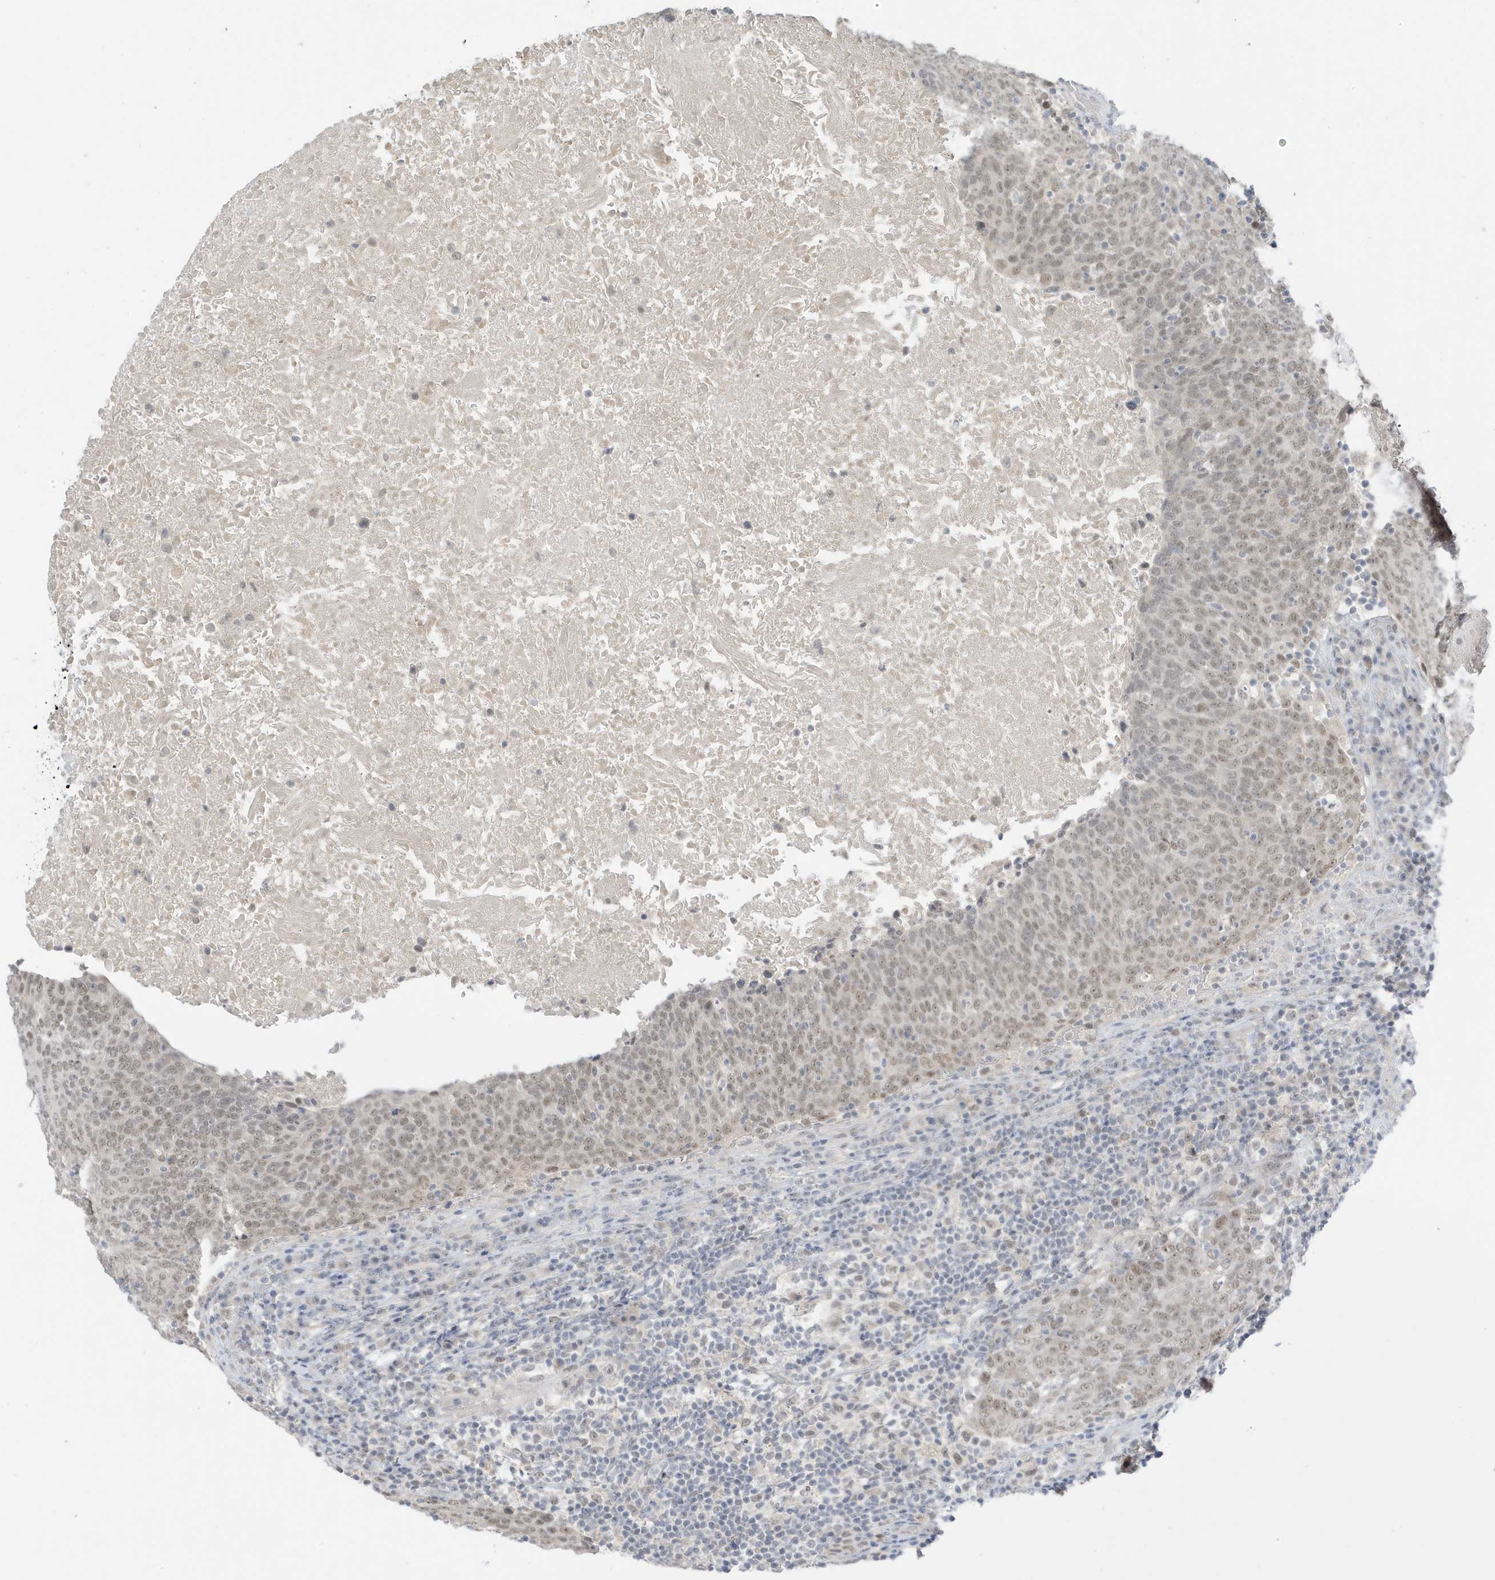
{"staining": {"intensity": "weak", "quantity": ">75%", "location": "nuclear"}, "tissue": "head and neck cancer", "cell_type": "Tumor cells", "image_type": "cancer", "snomed": [{"axis": "morphology", "description": "Squamous cell carcinoma, NOS"}, {"axis": "morphology", "description": "Squamous cell carcinoma, metastatic, NOS"}, {"axis": "topography", "description": "Lymph node"}, {"axis": "topography", "description": "Head-Neck"}], "caption": "Head and neck metastatic squamous cell carcinoma stained for a protein reveals weak nuclear positivity in tumor cells.", "gene": "MSL3", "patient": {"sex": "male", "age": 62}}